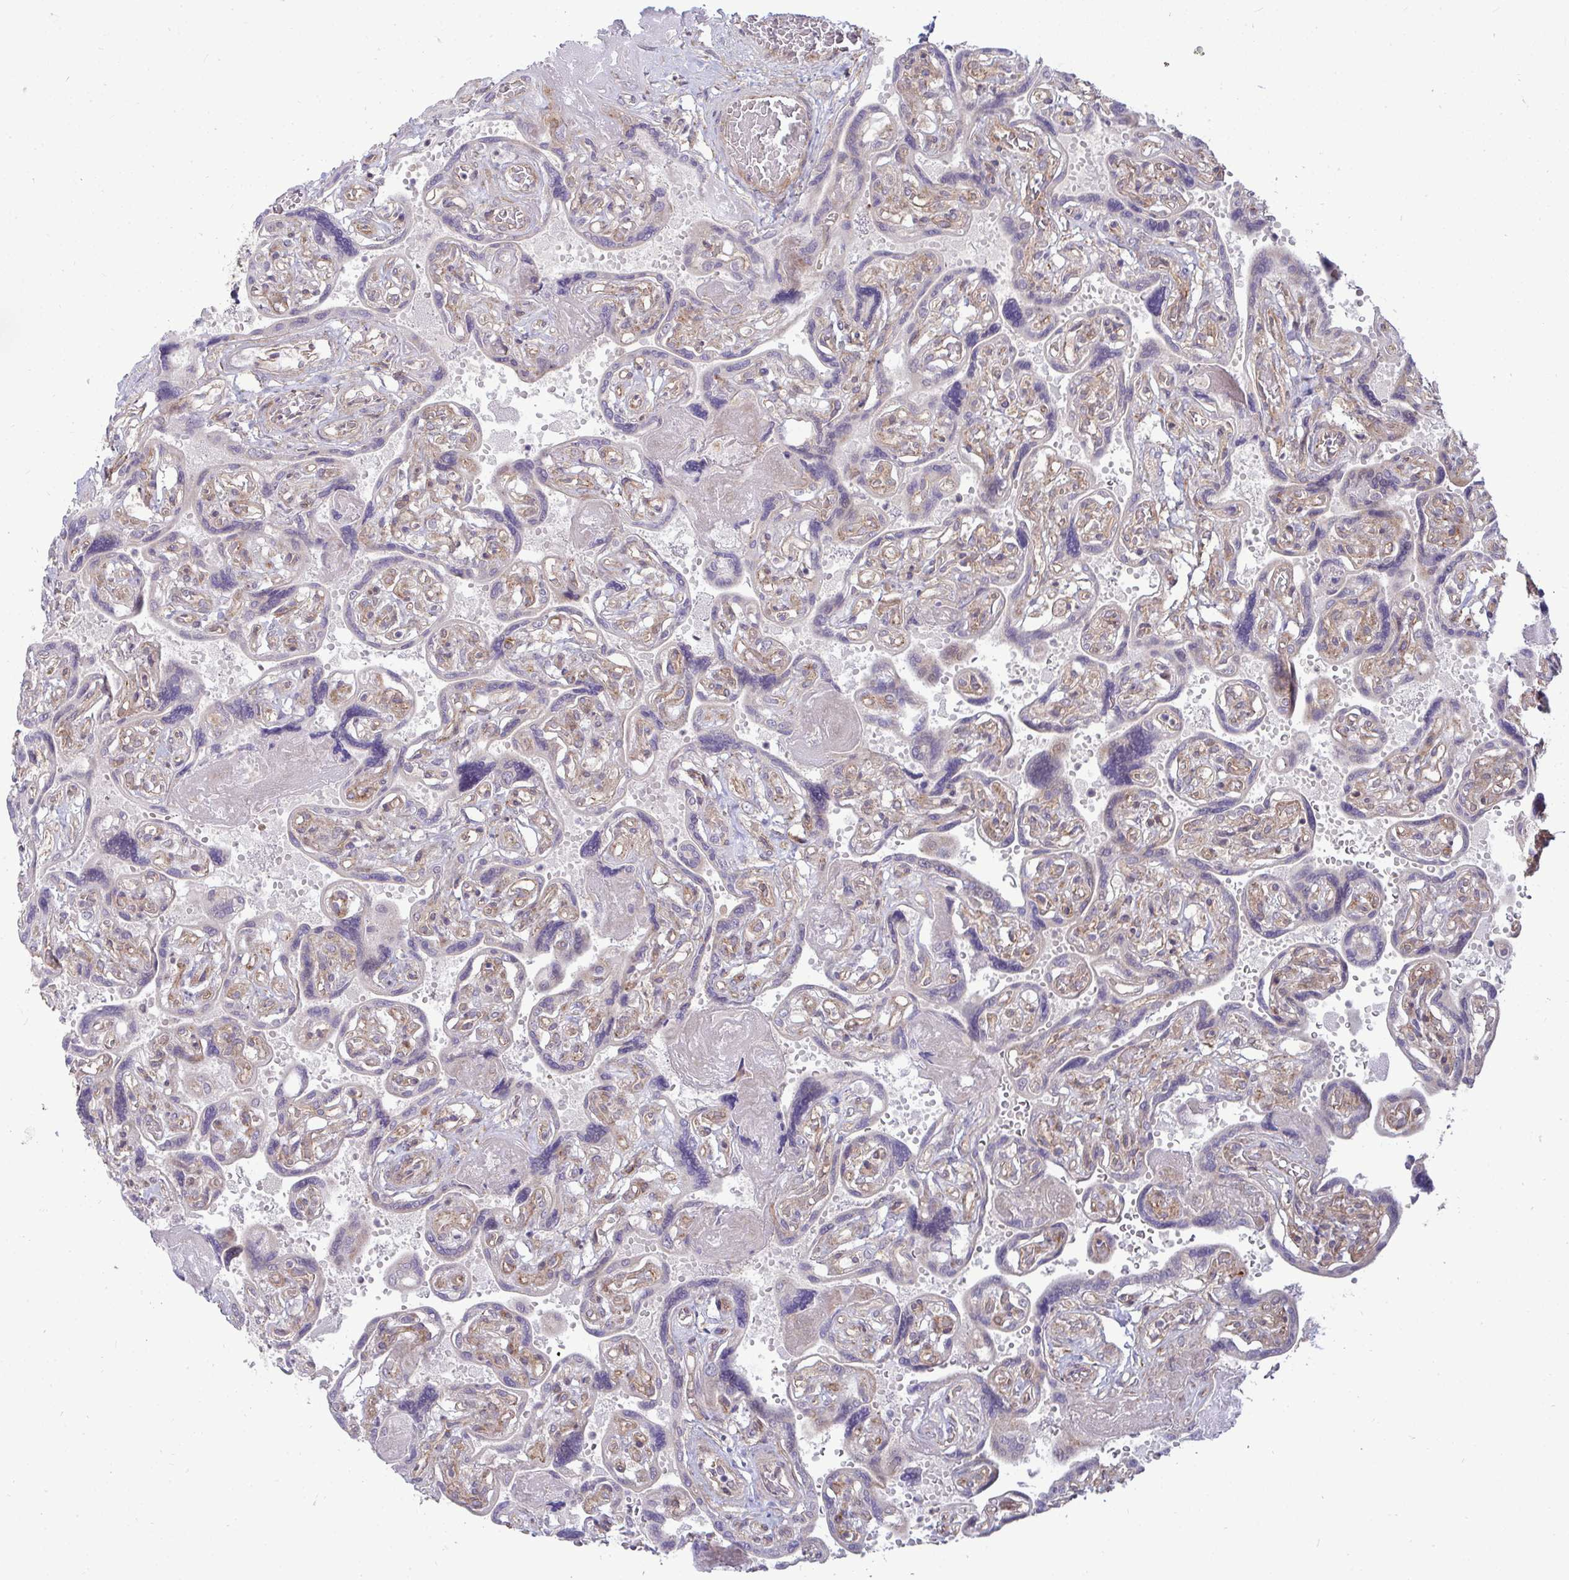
{"staining": {"intensity": "moderate", "quantity": ">75%", "location": "cytoplasmic/membranous"}, "tissue": "placenta", "cell_type": "Decidual cells", "image_type": "normal", "snomed": [{"axis": "morphology", "description": "Normal tissue, NOS"}, {"axis": "topography", "description": "Placenta"}], "caption": "Immunohistochemical staining of benign human placenta demonstrates medium levels of moderate cytoplasmic/membranous staining in about >75% of decidual cells. The staining was performed using DAB, with brown indicating positive protein expression. Nuclei are stained blue with hematoxylin.", "gene": "SH2D1B", "patient": {"sex": "female", "age": 32}}